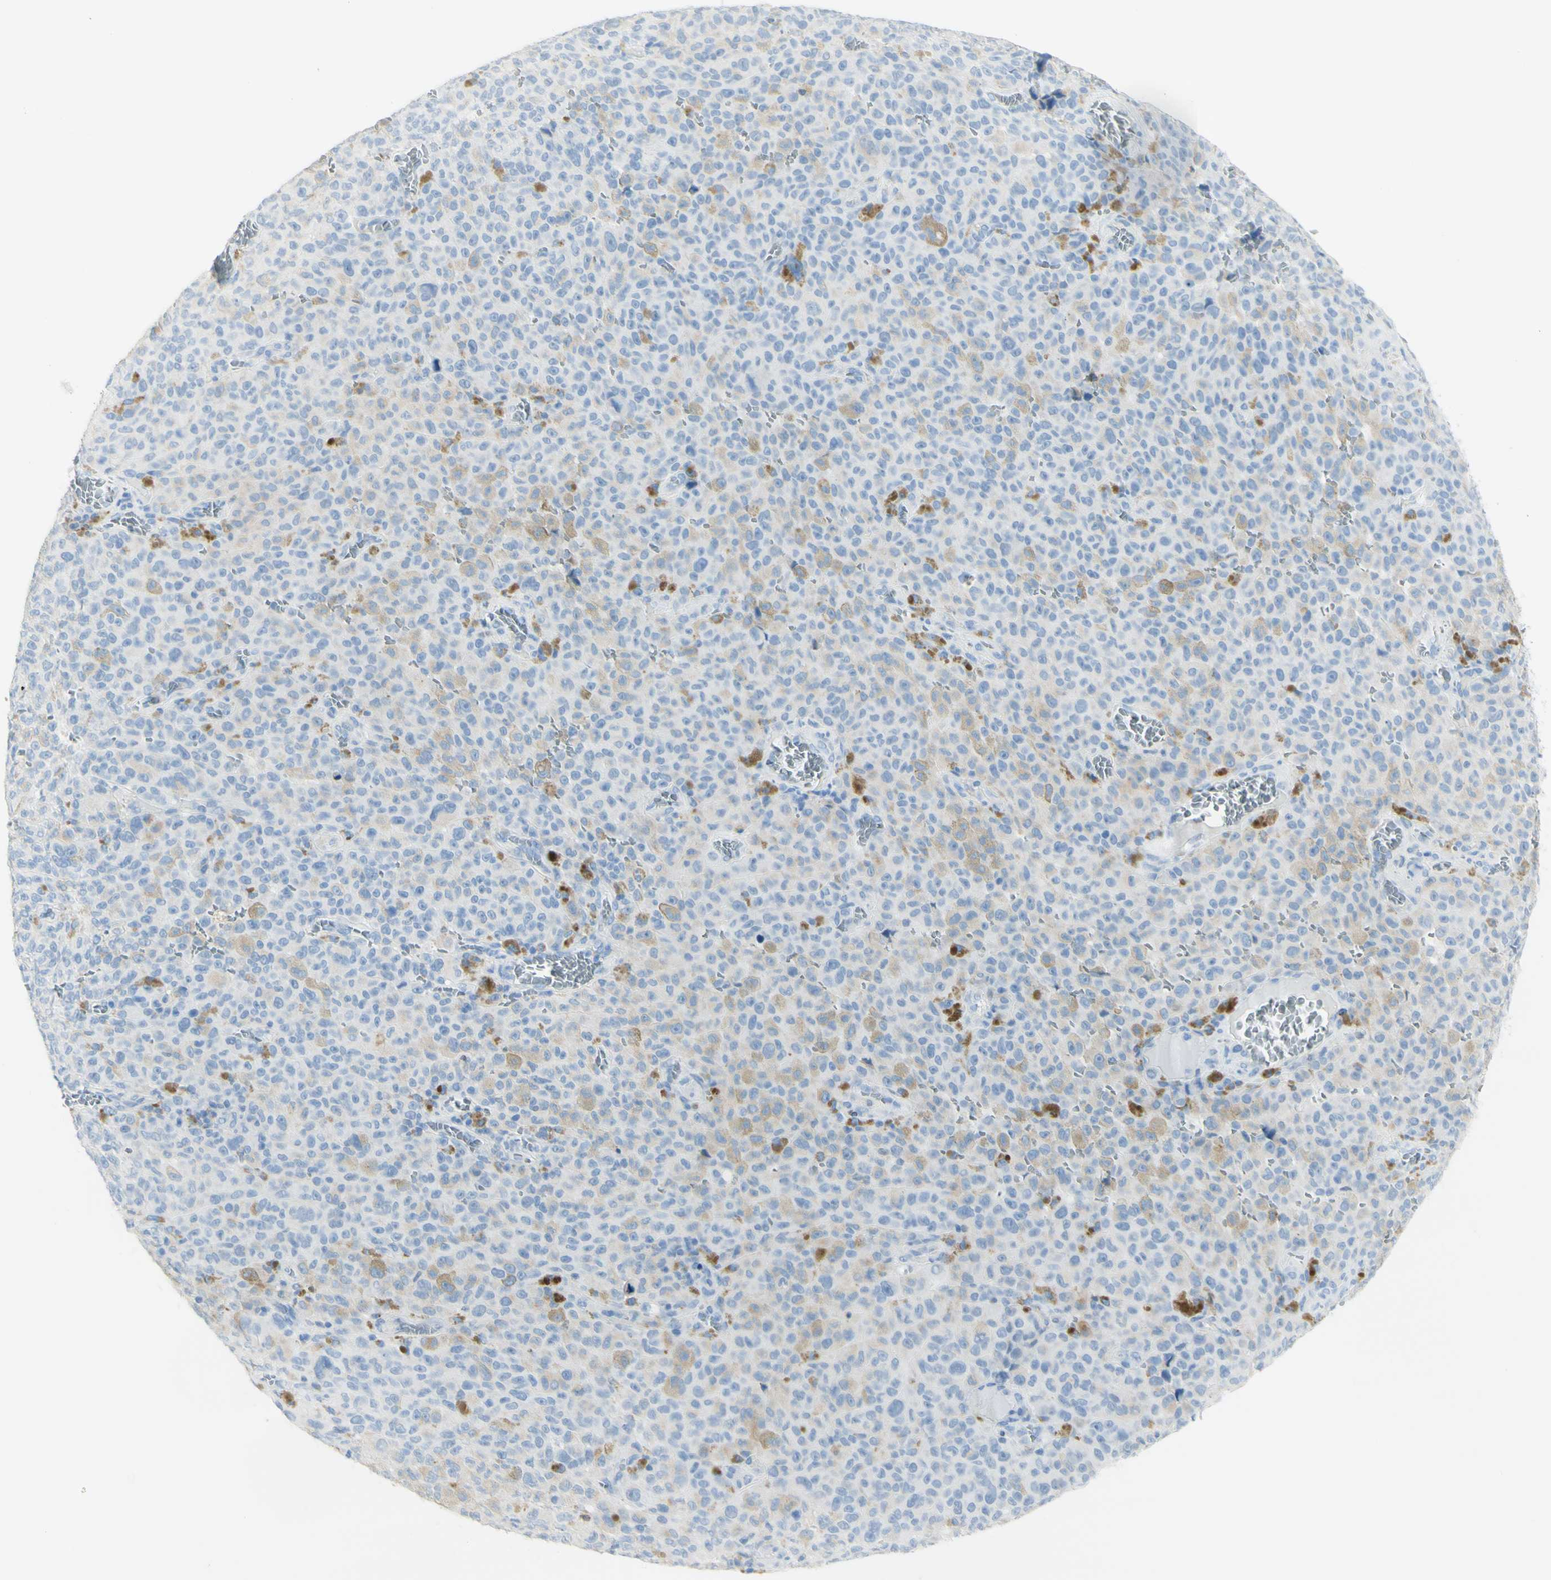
{"staining": {"intensity": "weak", "quantity": "<25%", "location": "cytoplasmic/membranous"}, "tissue": "melanoma", "cell_type": "Tumor cells", "image_type": "cancer", "snomed": [{"axis": "morphology", "description": "Malignant melanoma, NOS"}, {"axis": "topography", "description": "Skin"}], "caption": "This is an immunohistochemistry photomicrograph of melanoma. There is no staining in tumor cells.", "gene": "TSPAN1", "patient": {"sex": "female", "age": 82}}